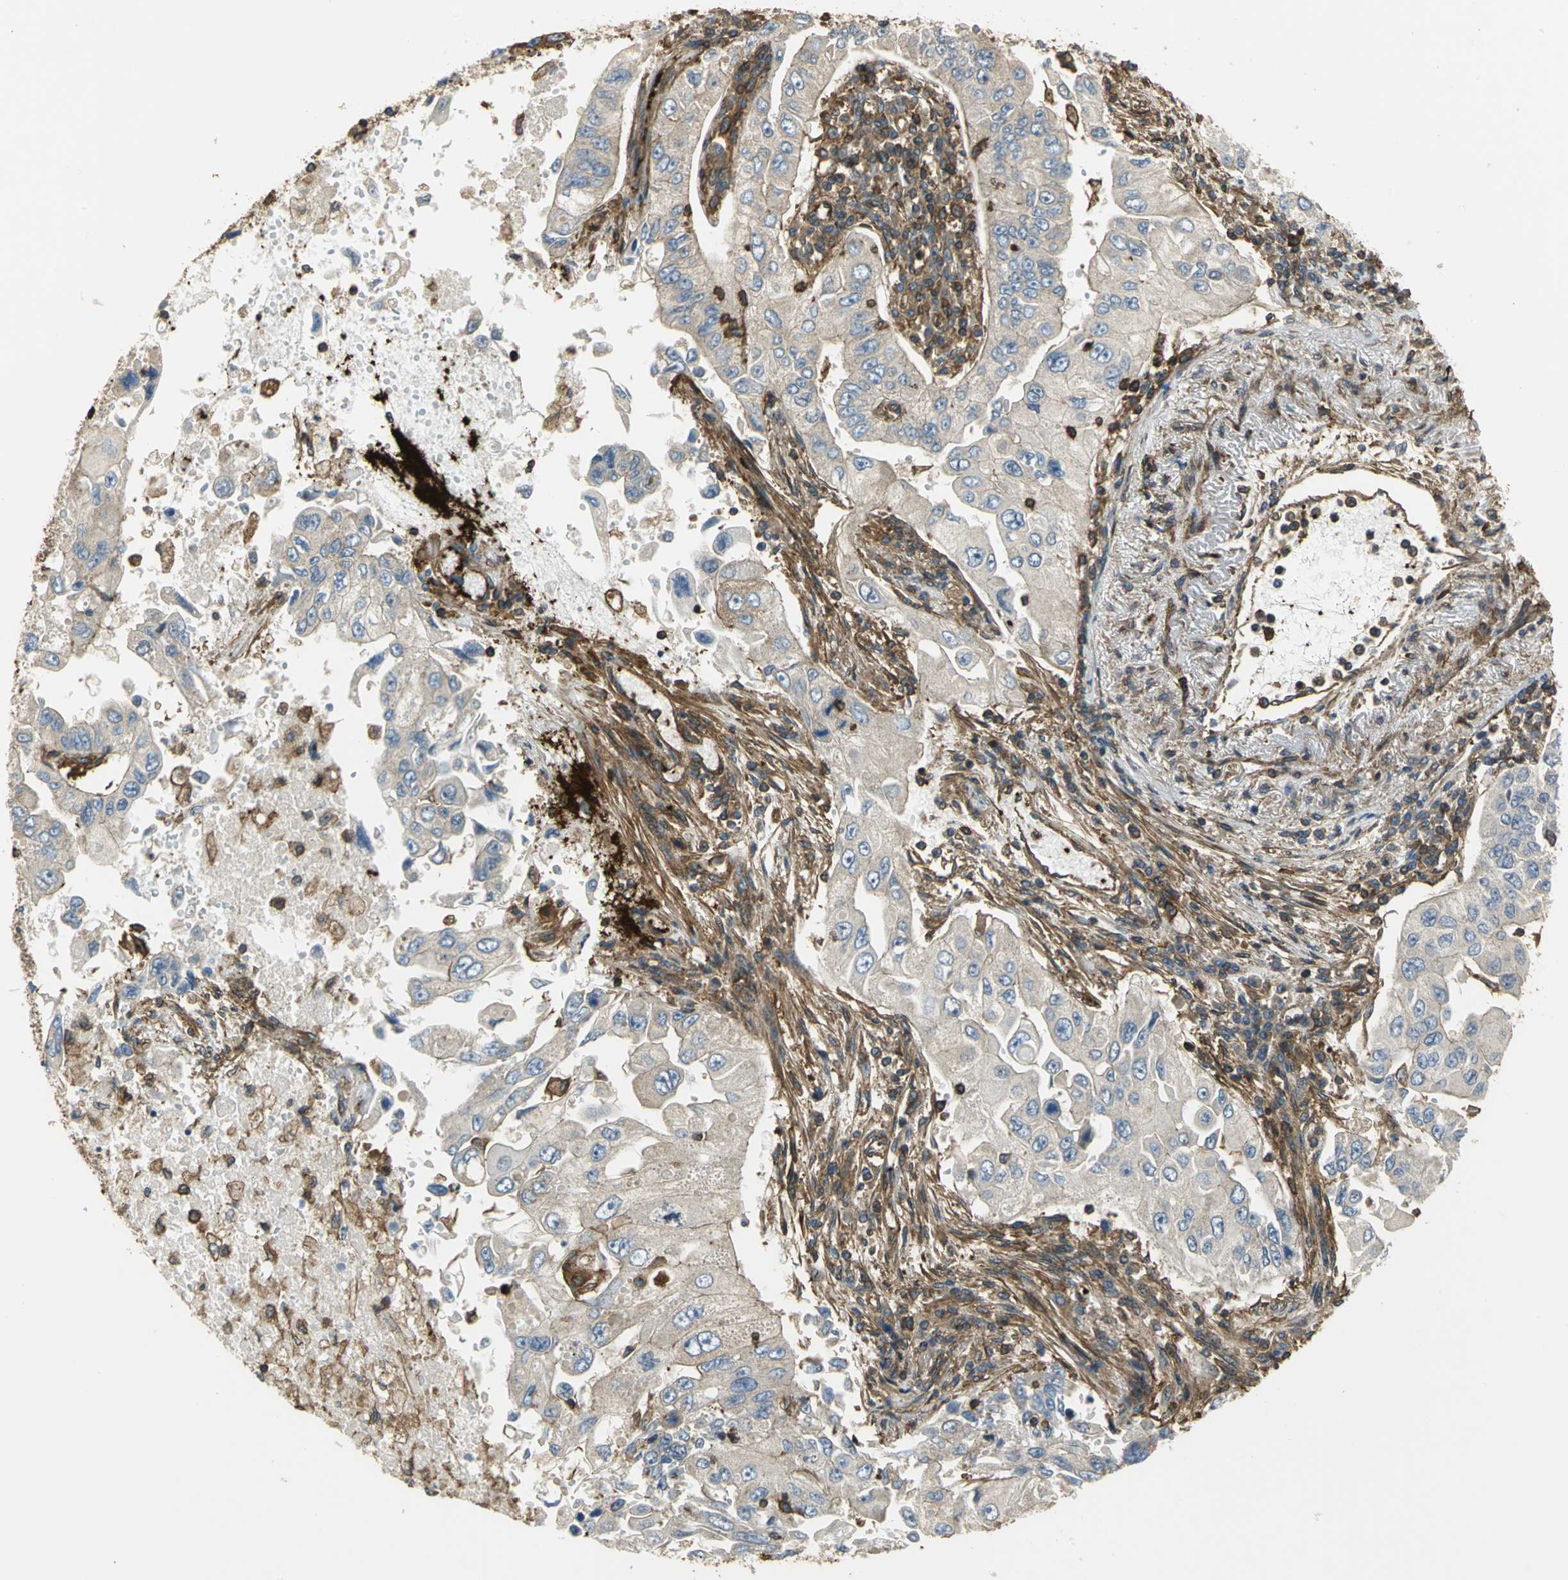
{"staining": {"intensity": "weak", "quantity": "25%-75%", "location": "cytoplasmic/membranous"}, "tissue": "lung cancer", "cell_type": "Tumor cells", "image_type": "cancer", "snomed": [{"axis": "morphology", "description": "Adenocarcinoma, NOS"}, {"axis": "topography", "description": "Lung"}], "caption": "Weak cytoplasmic/membranous staining for a protein is identified in about 25%-75% of tumor cells of adenocarcinoma (lung) using immunohistochemistry (IHC).", "gene": "TLN1", "patient": {"sex": "male", "age": 84}}